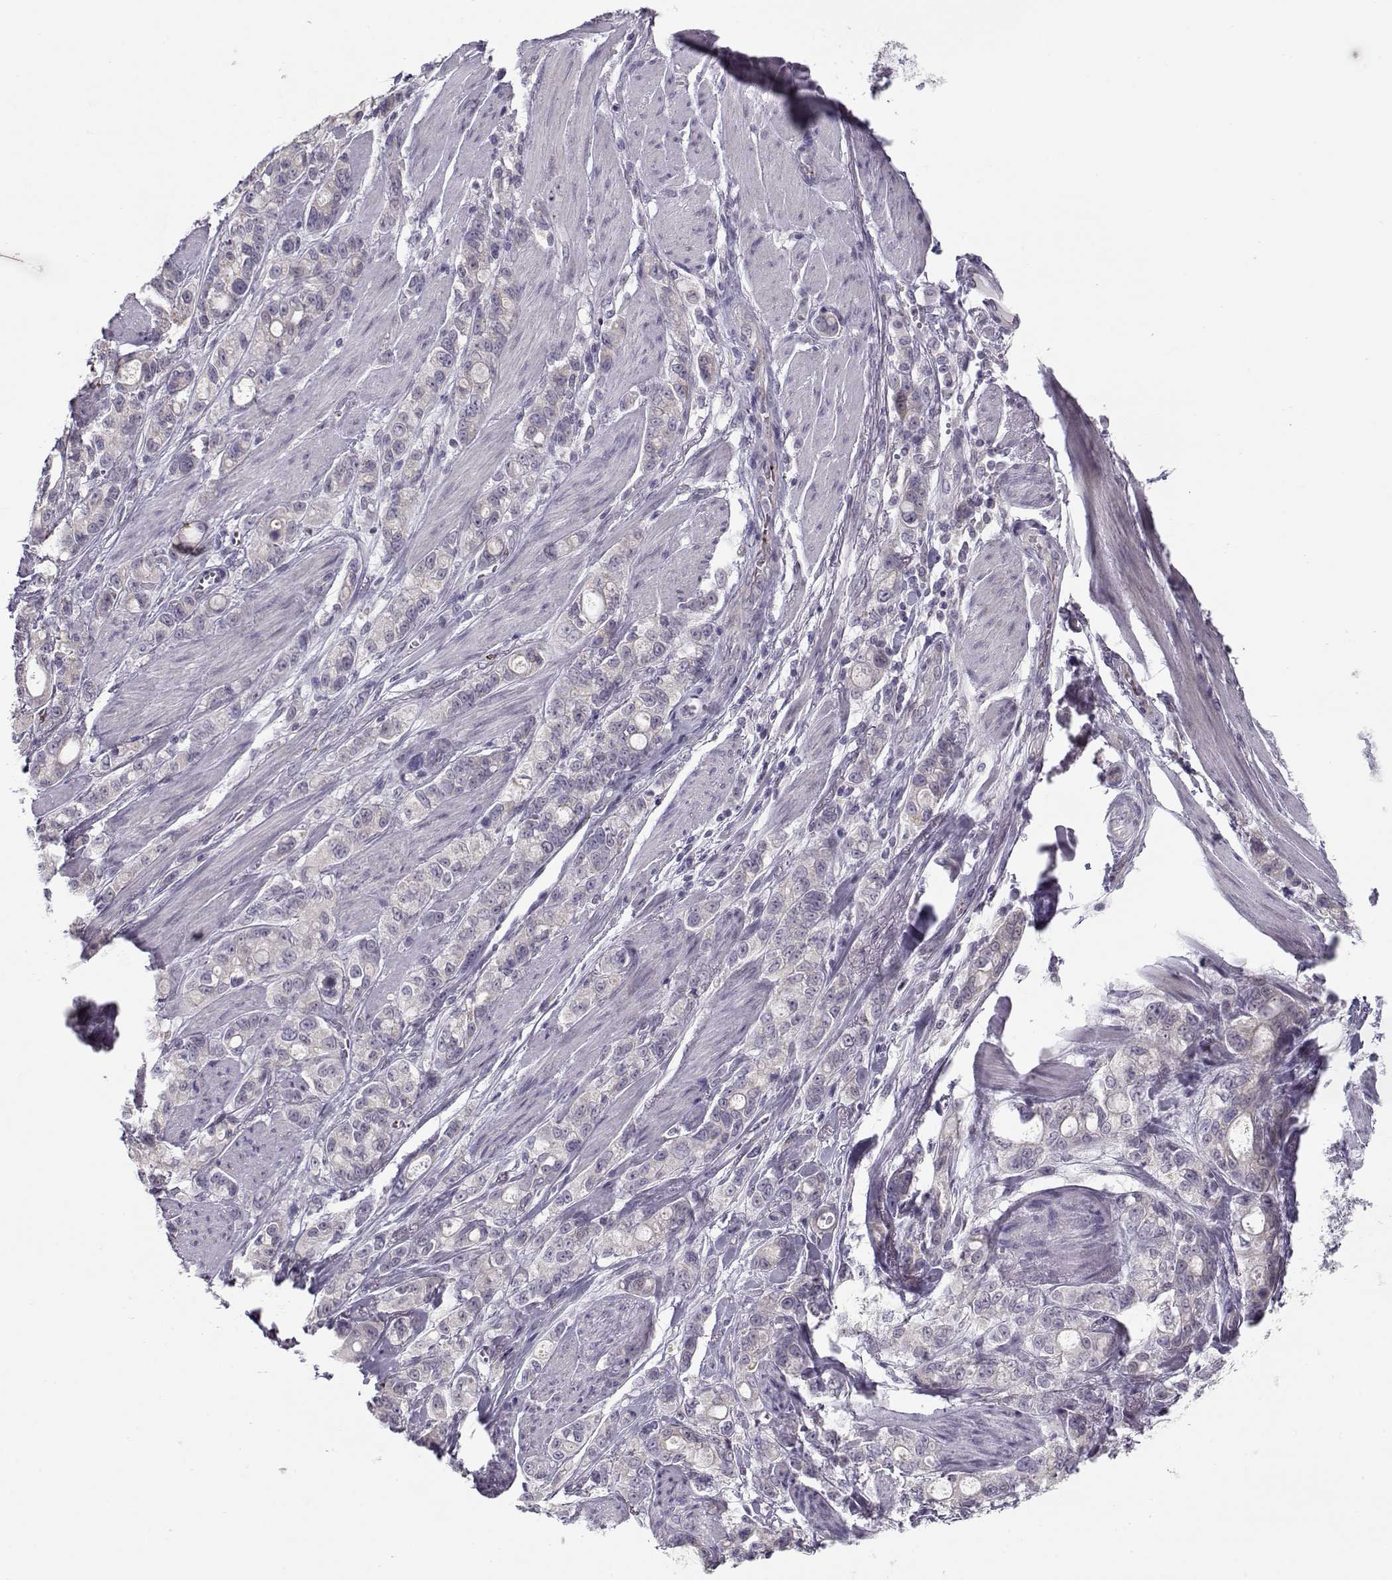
{"staining": {"intensity": "negative", "quantity": "none", "location": "none"}, "tissue": "stomach cancer", "cell_type": "Tumor cells", "image_type": "cancer", "snomed": [{"axis": "morphology", "description": "Adenocarcinoma, NOS"}, {"axis": "topography", "description": "Stomach"}], "caption": "Human stomach cancer (adenocarcinoma) stained for a protein using immunohistochemistry displays no staining in tumor cells.", "gene": "KLF17", "patient": {"sex": "male", "age": 63}}